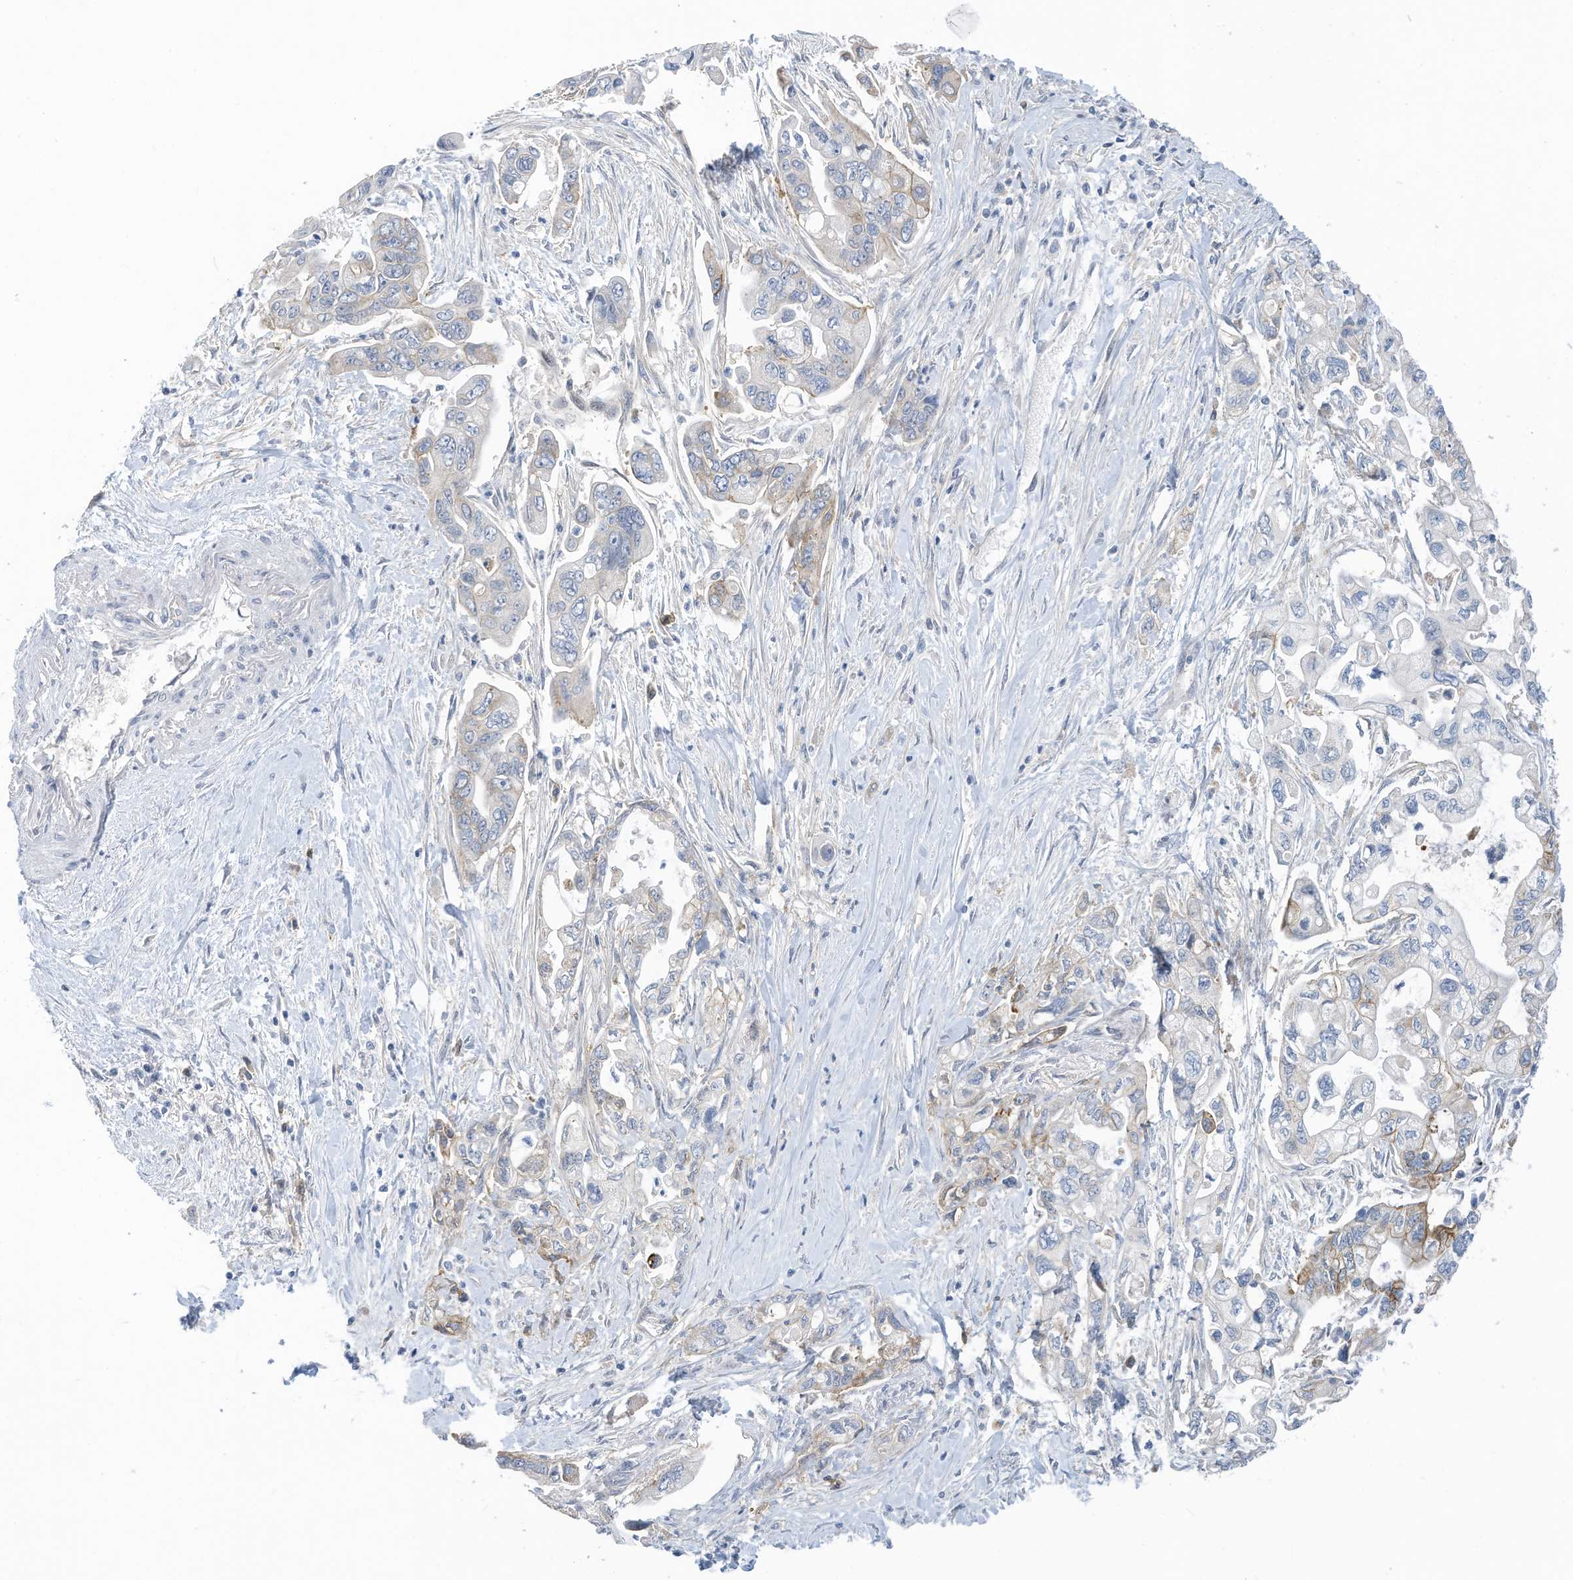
{"staining": {"intensity": "weak", "quantity": "<25%", "location": "cytoplasmic/membranous"}, "tissue": "pancreatic cancer", "cell_type": "Tumor cells", "image_type": "cancer", "snomed": [{"axis": "morphology", "description": "Adenocarcinoma, NOS"}, {"axis": "topography", "description": "Pancreas"}], "caption": "A high-resolution micrograph shows immunohistochemistry staining of adenocarcinoma (pancreatic), which exhibits no significant staining in tumor cells. (Stains: DAB (3,3'-diaminobenzidine) immunohistochemistry with hematoxylin counter stain, Microscopy: brightfield microscopy at high magnification).", "gene": "SLC1A5", "patient": {"sex": "male", "age": 70}}